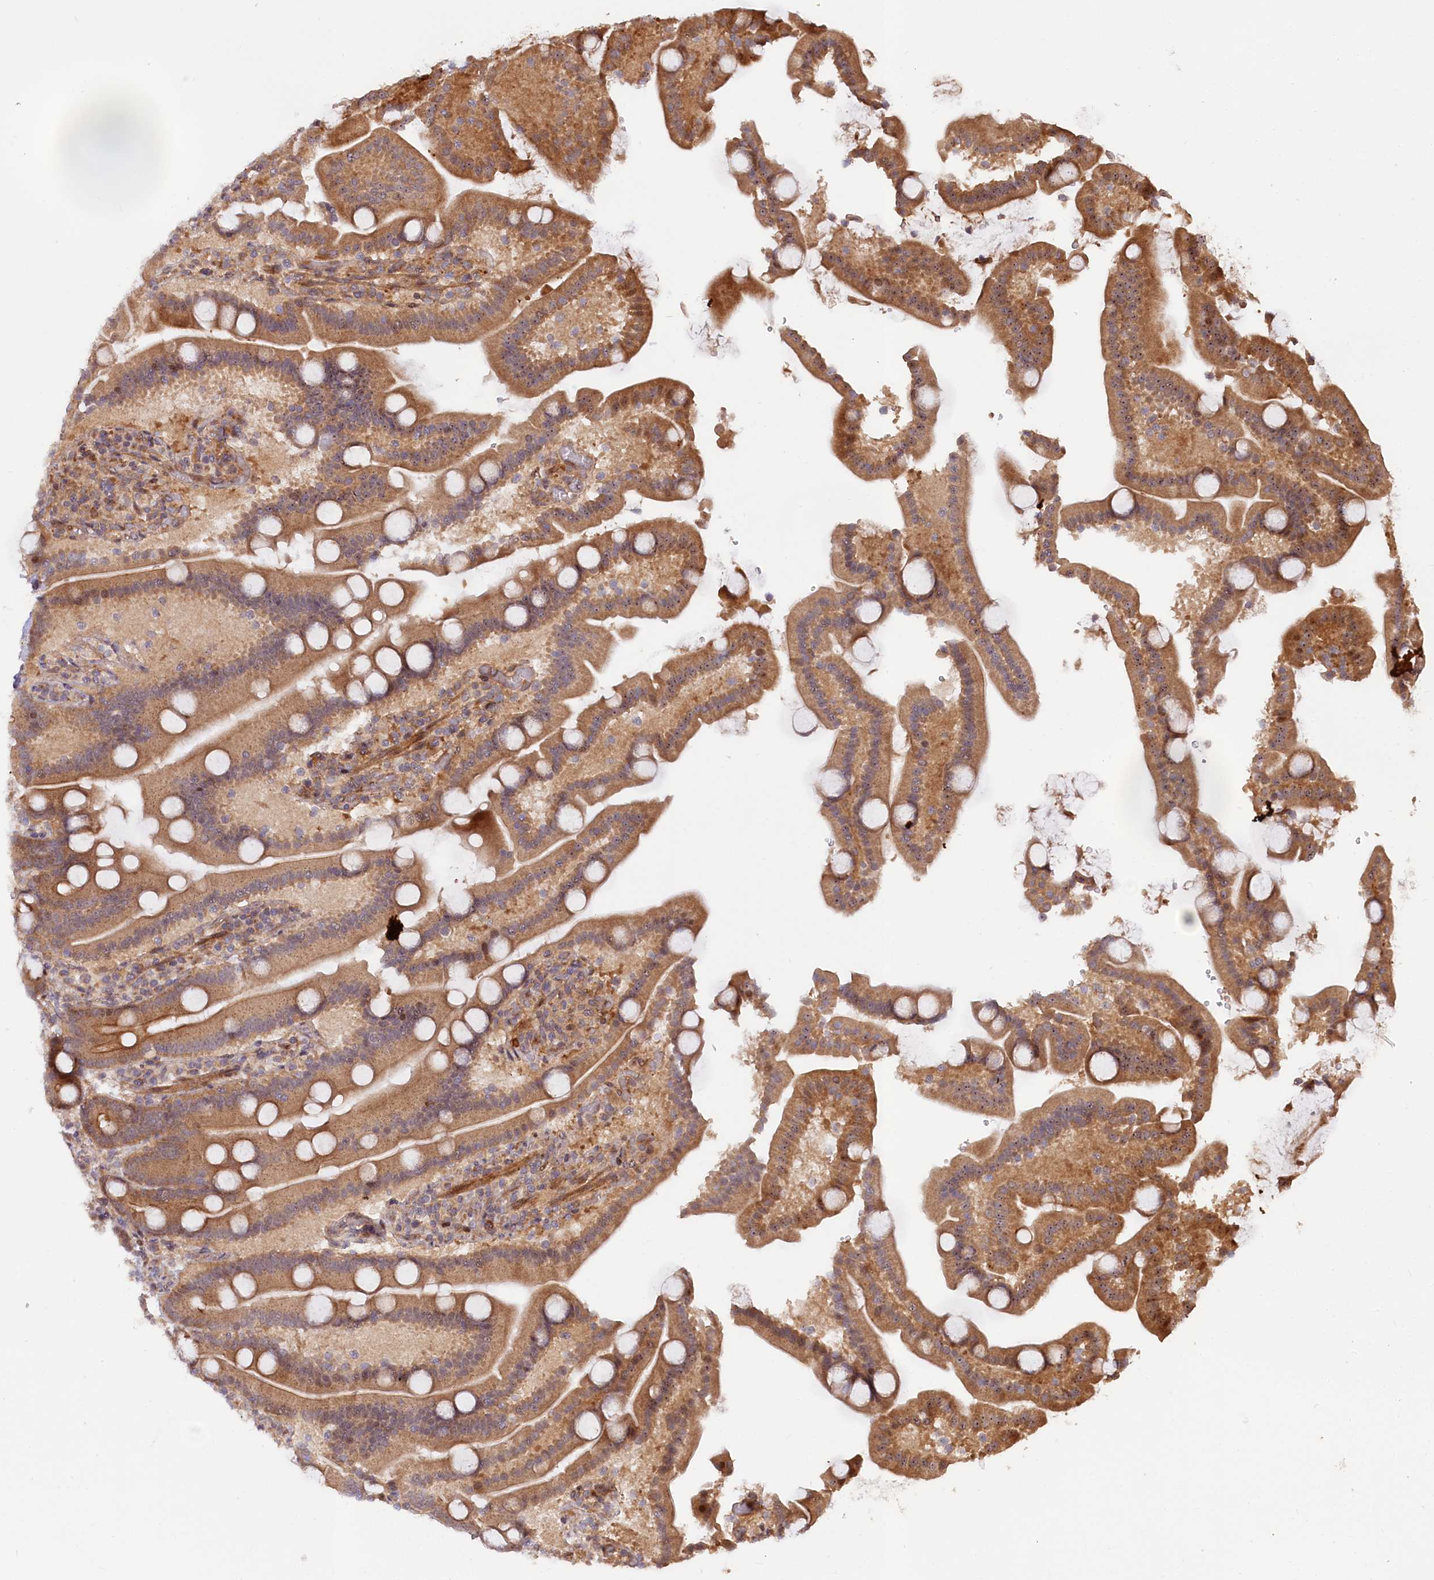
{"staining": {"intensity": "strong", "quantity": ">75%", "location": "cytoplasmic/membranous"}, "tissue": "duodenum", "cell_type": "Glandular cells", "image_type": "normal", "snomed": [{"axis": "morphology", "description": "Normal tissue, NOS"}, {"axis": "topography", "description": "Duodenum"}], "caption": "The micrograph displays a brown stain indicating the presence of a protein in the cytoplasmic/membranous of glandular cells in duodenum. Nuclei are stained in blue.", "gene": "NEDD1", "patient": {"sex": "male", "age": 55}}